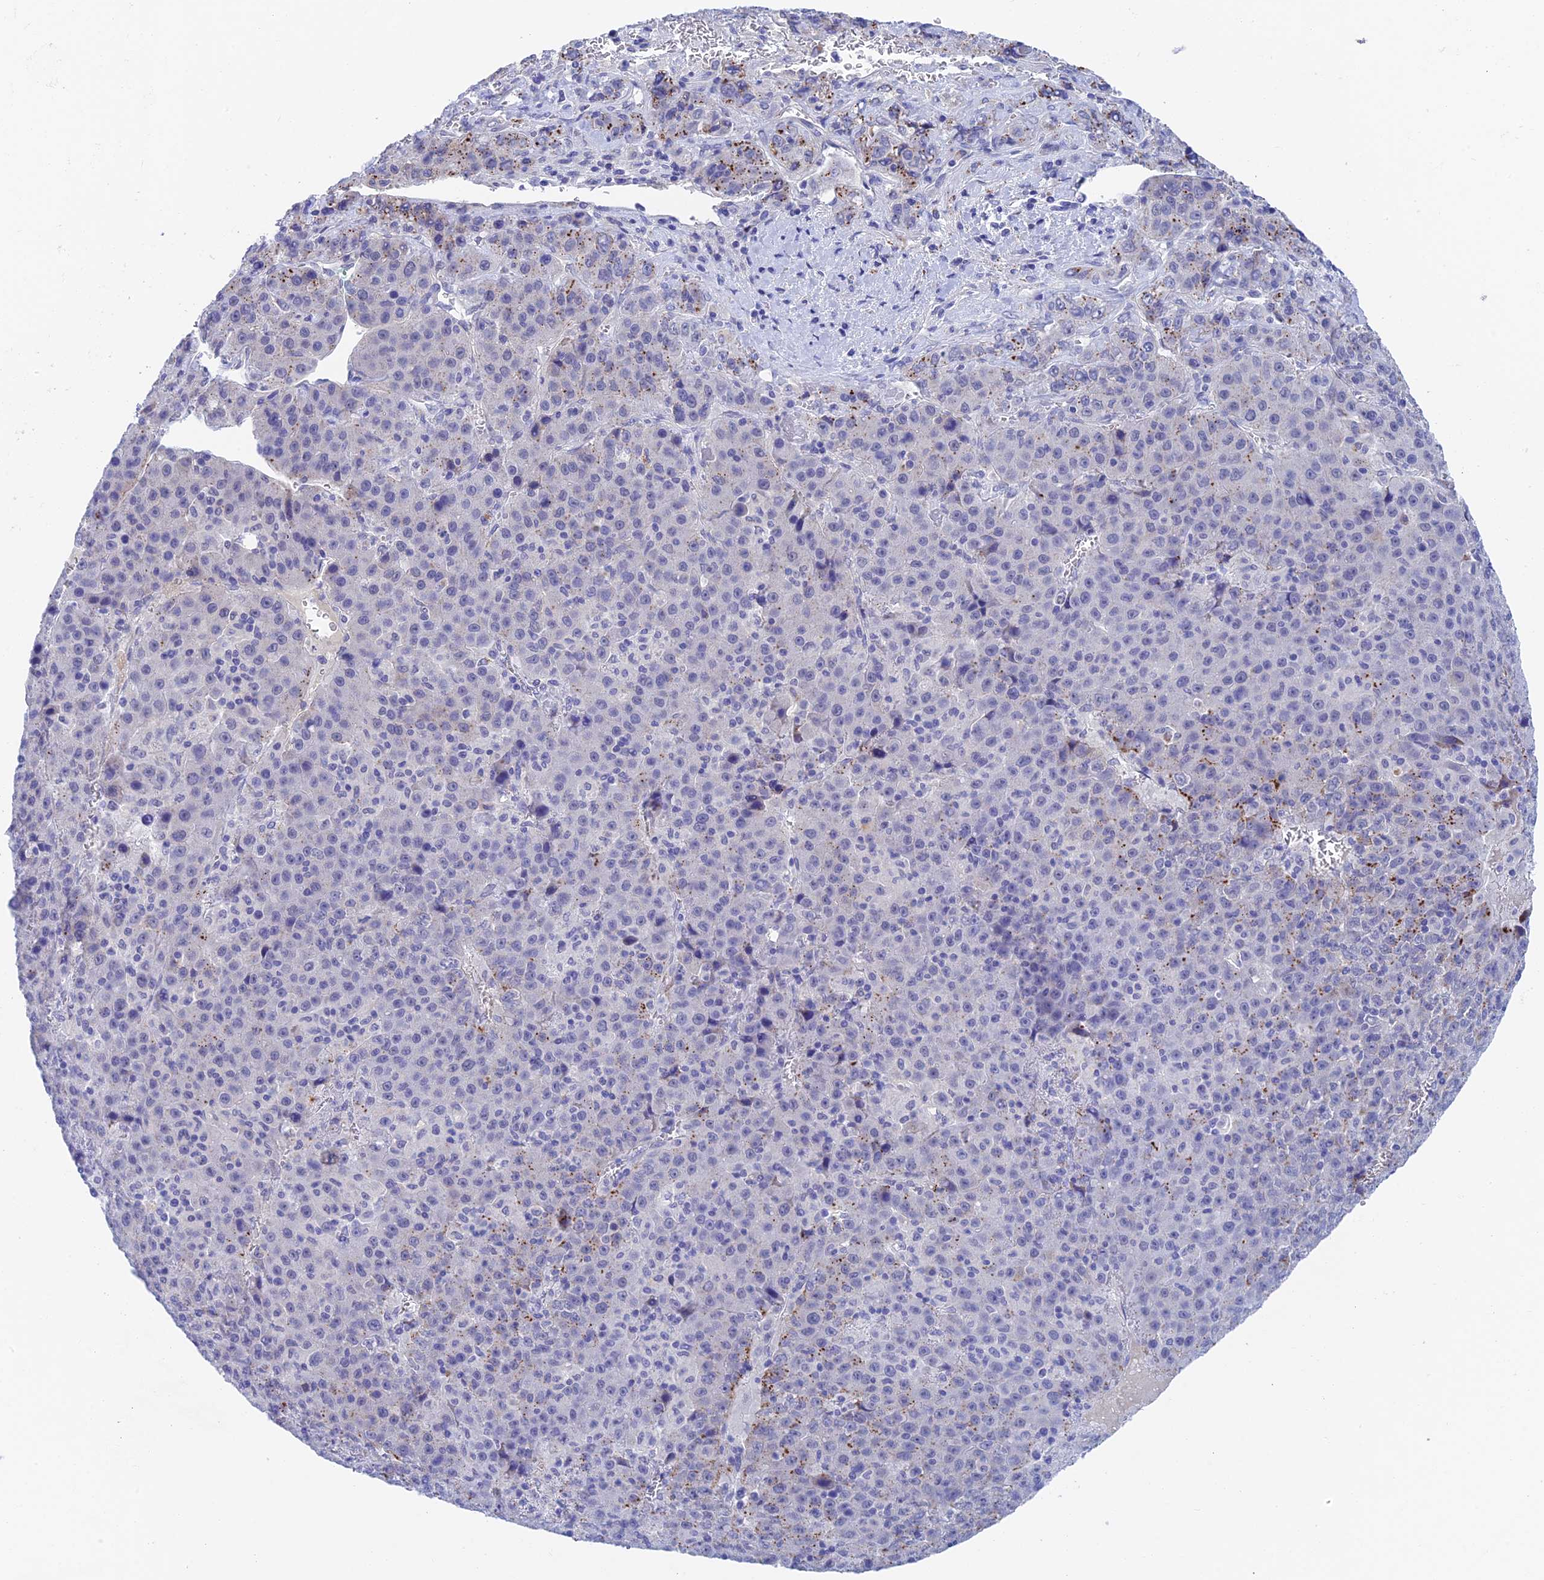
{"staining": {"intensity": "negative", "quantity": "none", "location": "none"}, "tissue": "liver cancer", "cell_type": "Tumor cells", "image_type": "cancer", "snomed": [{"axis": "morphology", "description": "Carcinoma, Hepatocellular, NOS"}, {"axis": "topography", "description": "Liver"}], "caption": "IHC of human liver cancer (hepatocellular carcinoma) exhibits no positivity in tumor cells.", "gene": "ADAMTS13", "patient": {"sex": "female", "age": 53}}